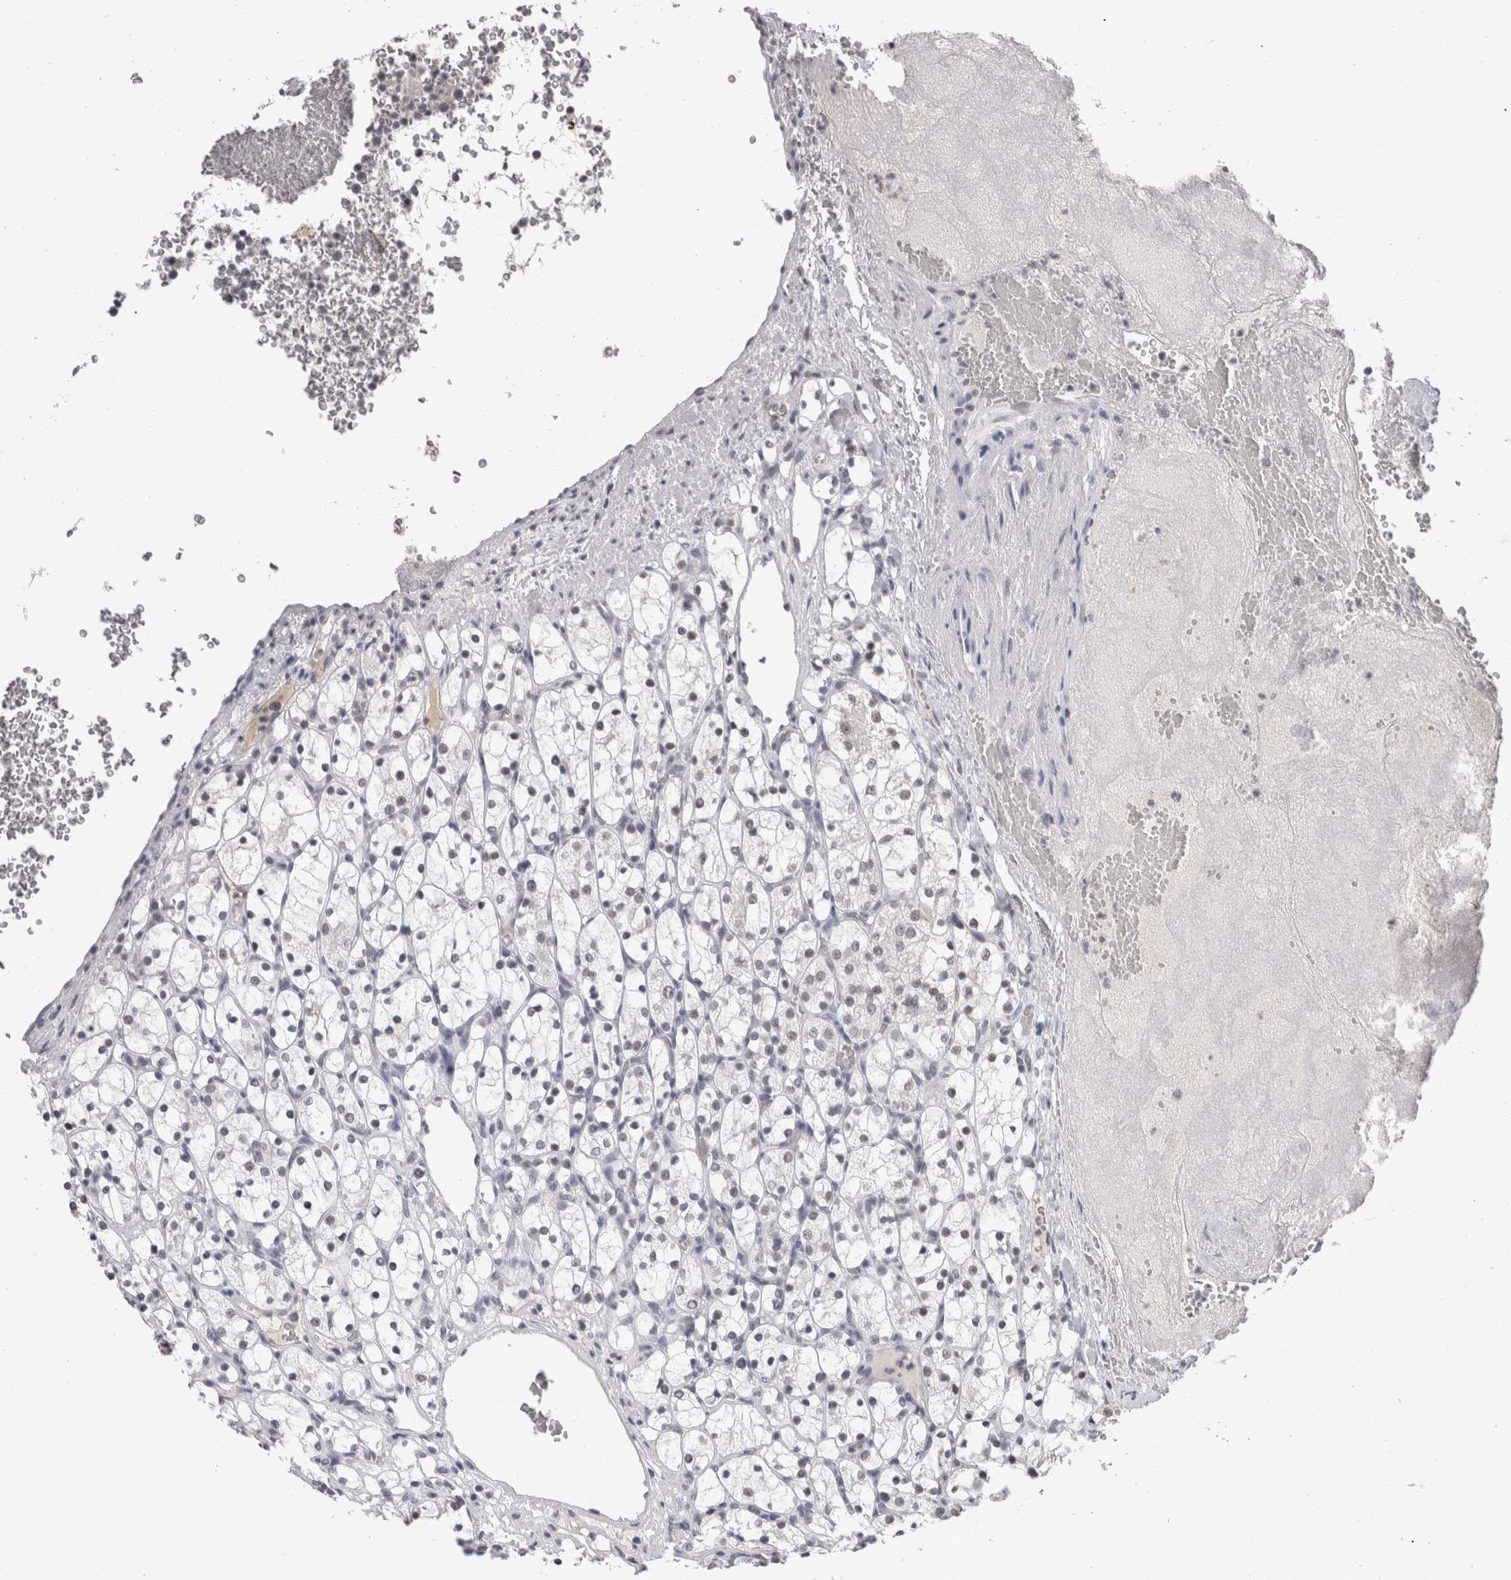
{"staining": {"intensity": "weak", "quantity": "25%-75%", "location": "nuclear"}, "tissue": "renal cancer", "cell_type": "Tumor cells", "image_type": "cancer", "snomed": [{"axis": "morphology", "description": "Adenocarcinoma, NOS"}, {"axis": "topography", "description": "Kidney"}], "caption": "This micrograph demonstrates immunohistochemistry (IHC) staining of renal adenocarcinoma, with low weak nuclear staining in approximately 25%-75% of tumor cells.", "gene": "DDX17", "patient": {"sex": "female", "age": 69}}